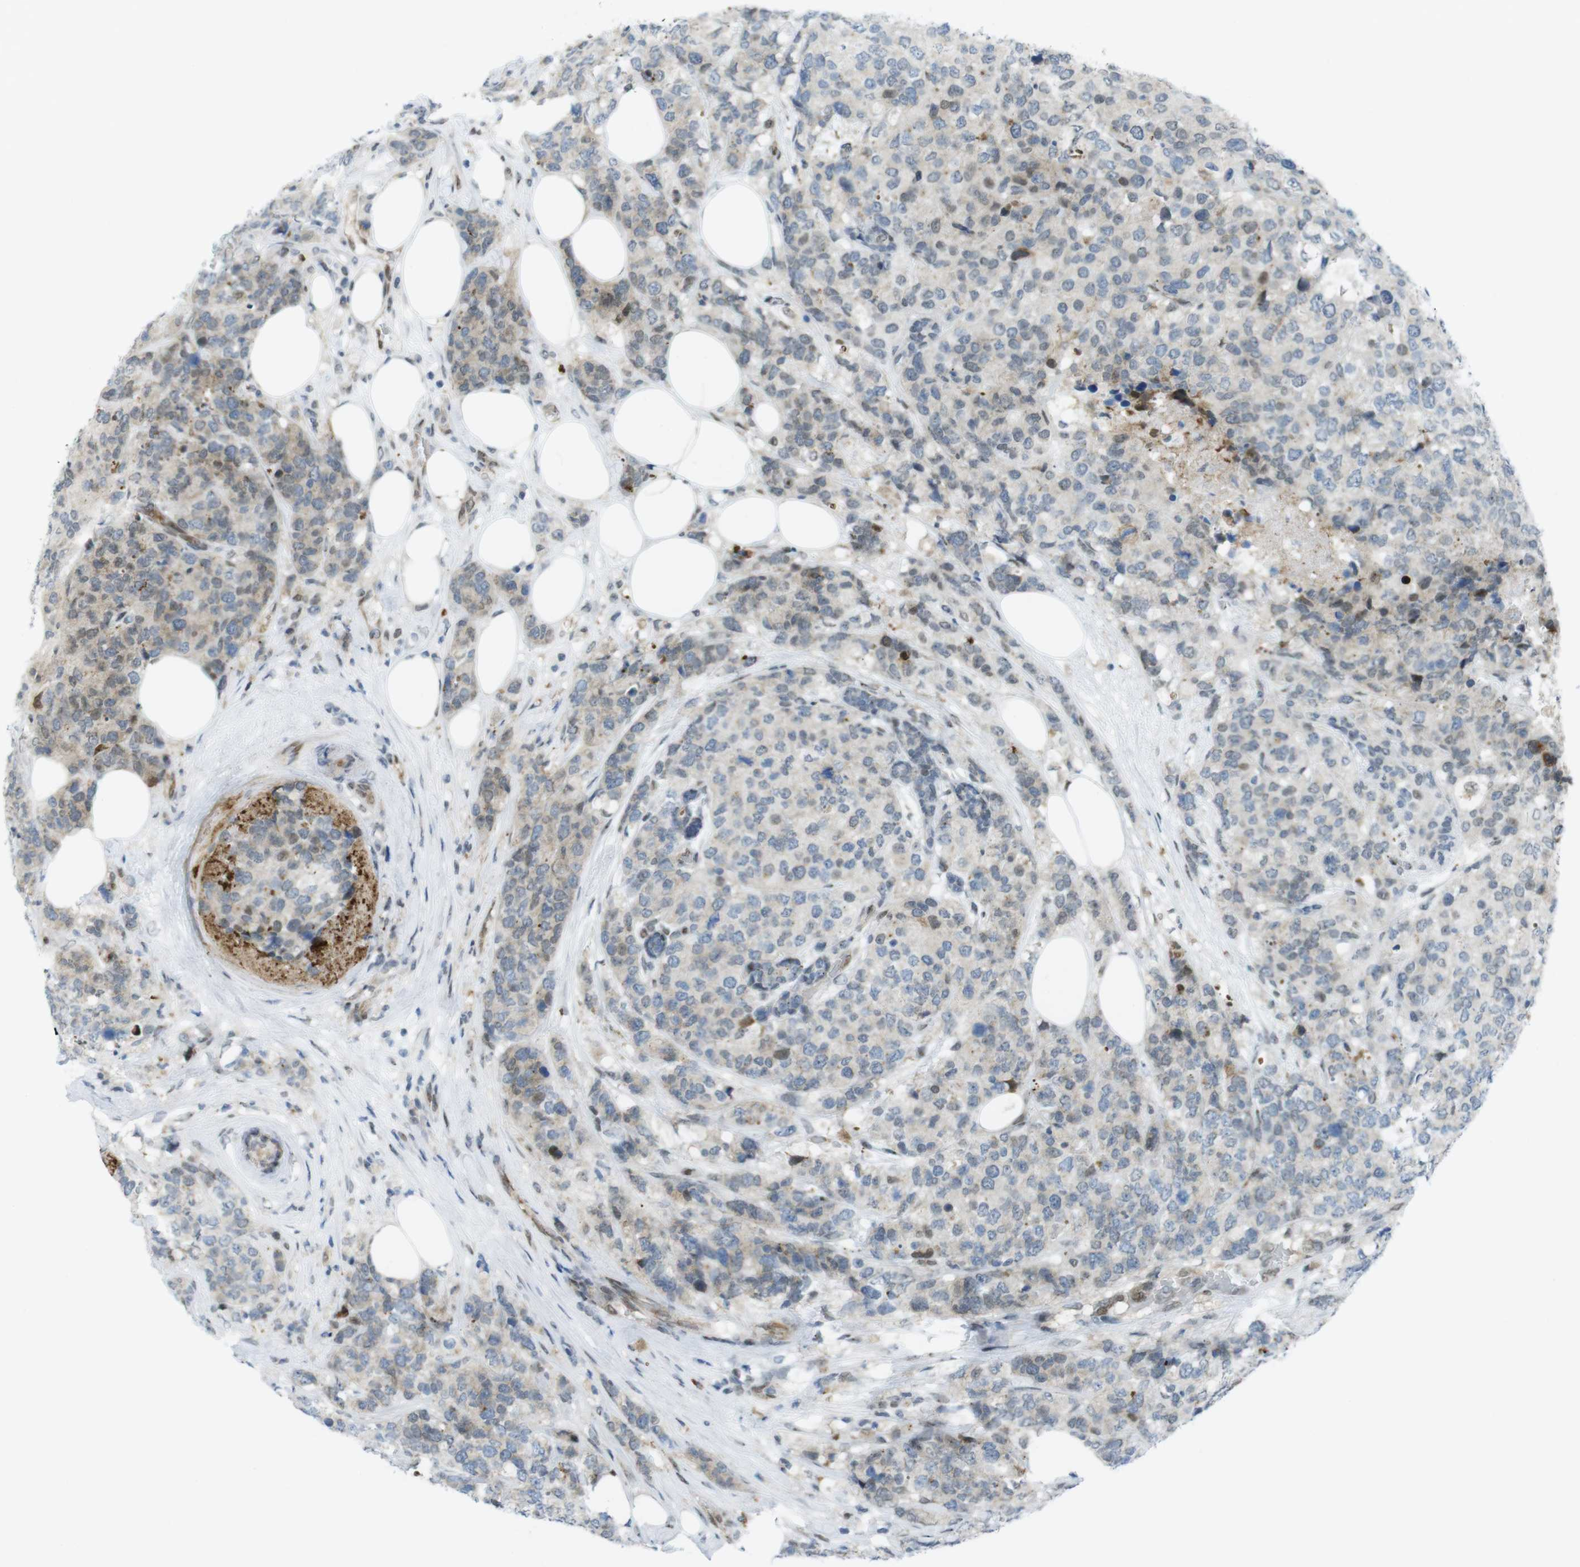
{"staining": {"intensity": "moderate", "quantity": "<25%", "location": "cytoplasmic/membranous,nuclear"}, "tissue": "breast cancer", "cell_type": "Tumor cells", "image_type": "cancer", "snomed": [{"axis": "morphology", "description": "Lobular carcinoma"}, {"axis": "topography", "description": "Breast"}], "caption": "Immunohistochemical staining of breast cancer (lobular carcinoma) reveals moderate cytoplasmic/membranous and nuclear protein expression in about <25% of tumor cells.", "gene": "UBB", "patient": {"sex": "female", "age": 59}}